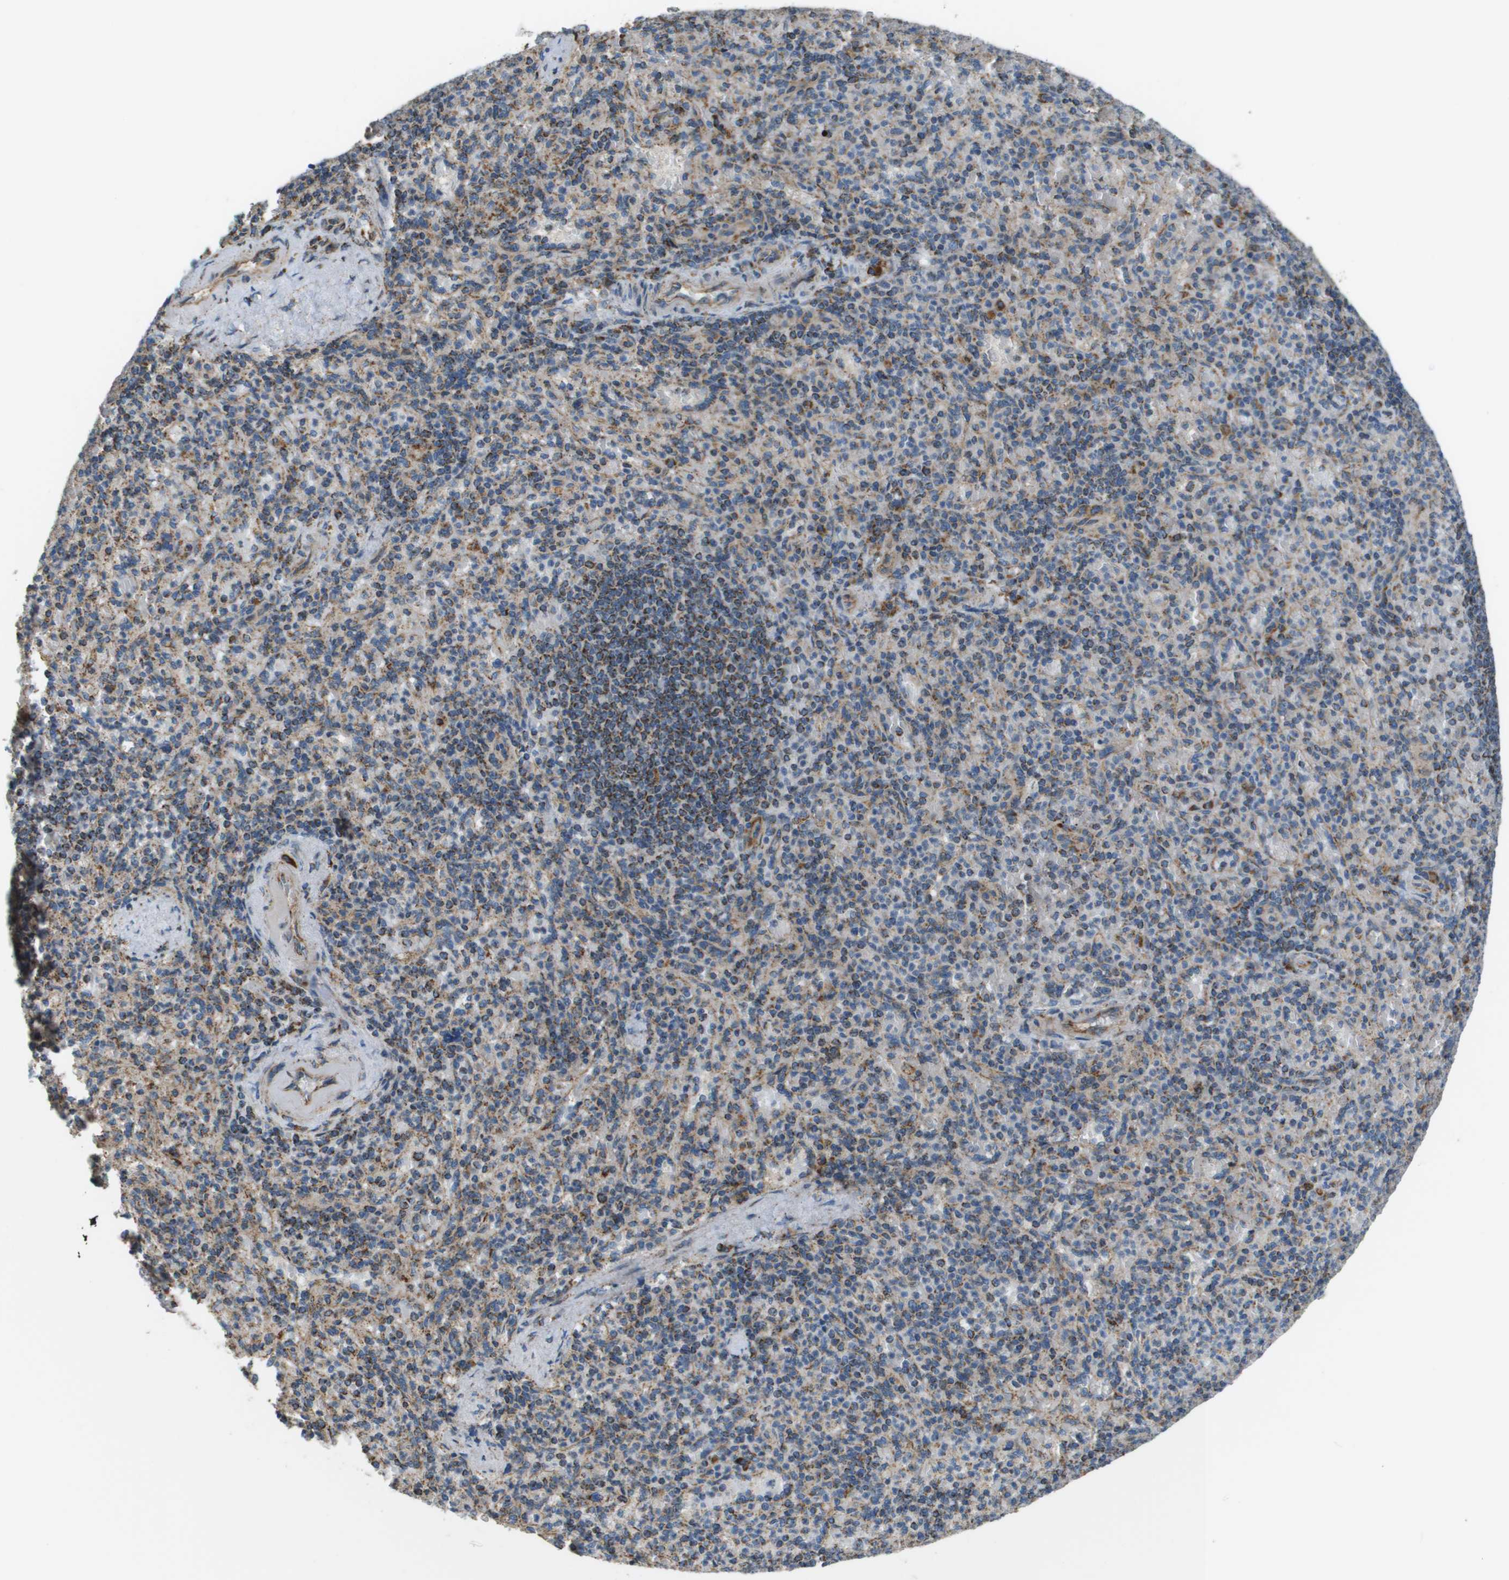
{"staining": {"intensity": "moderate", "quantity": "25%-75%", "location": "cytoplasmic/membranous"}, "tissue": "spleen", "cell_type": "Cells in red pulp", "image_type": "normal", "snomed": [{"axis": "morphology", "description": "Normal tissue, NOS"}, {"axis": "topography", "description": "Spleen"}], "caption": "Immunohistochemical staining of benign human spleen displays 25%-75% levels of moderate cytoplasmic/membranous protein expression in approximately 25%-75% of cells in red pulp. The staining was performed using DAB (3,3'-diaminobenzidine), with brown indicating positive protein expression. Nuclei are stained blue with hematoxylin.", "gene": "NRK", "patient": {"sex": "female", "age": 74}}